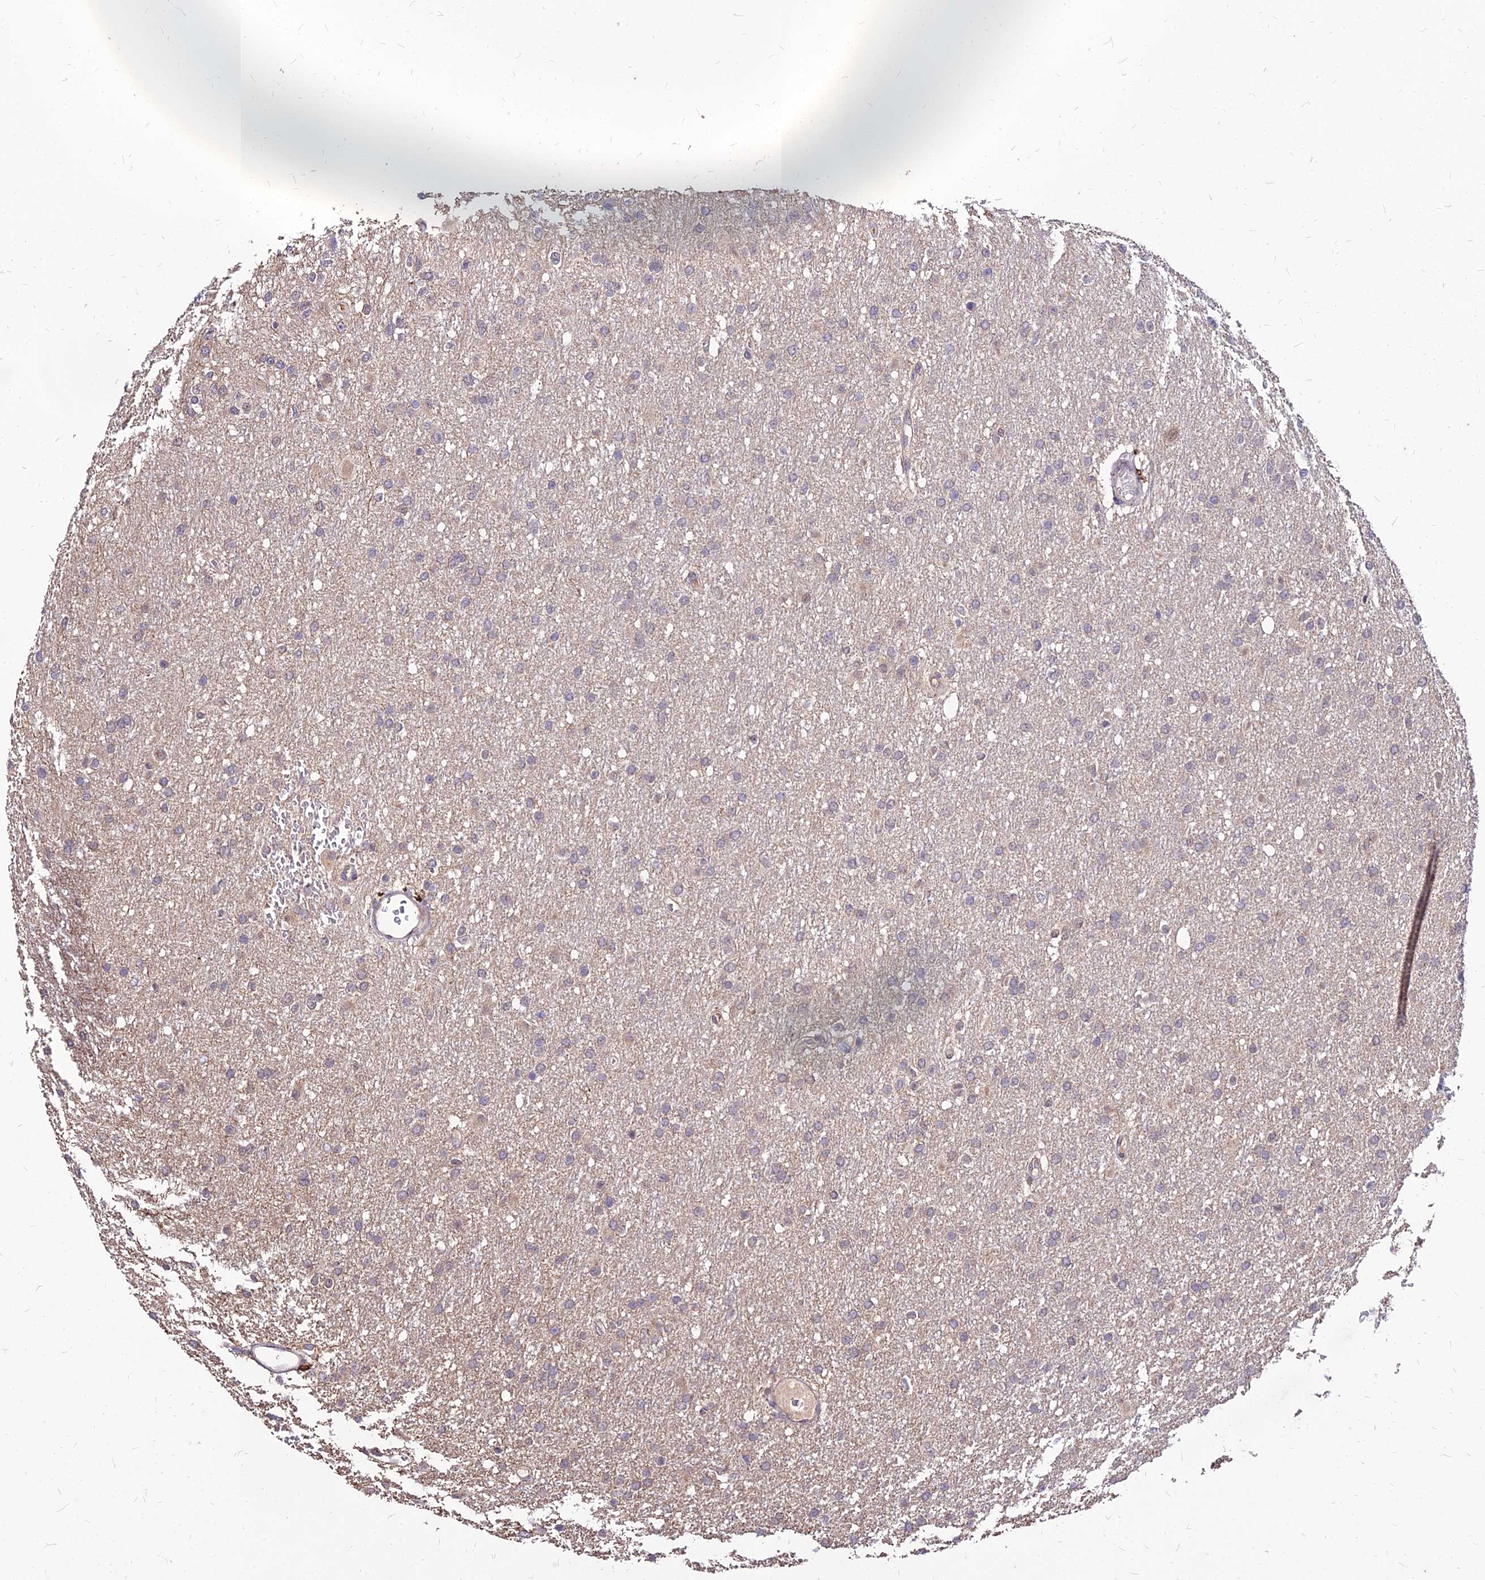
{"staining": {"intensity": "weak", "quantity": "<25%", "location": "cytoplasmic/membranous"}, "tissue": "glioma", "cell_type": "Tumor cells", "image_type": "cancer", "snomed": [{"axis": "morphology", "description": "Glioma, malignant, High grade"}, {"axis": "topography", "description": "Cerebral cortex"}], "caption": "DAB (3,3'-diaminobenzidine) immunohistochemical staining of human glioma displays no significant staining in tumor cells.", "gene": "APBA3", "patient": {"sex": "female", "age": 36}}